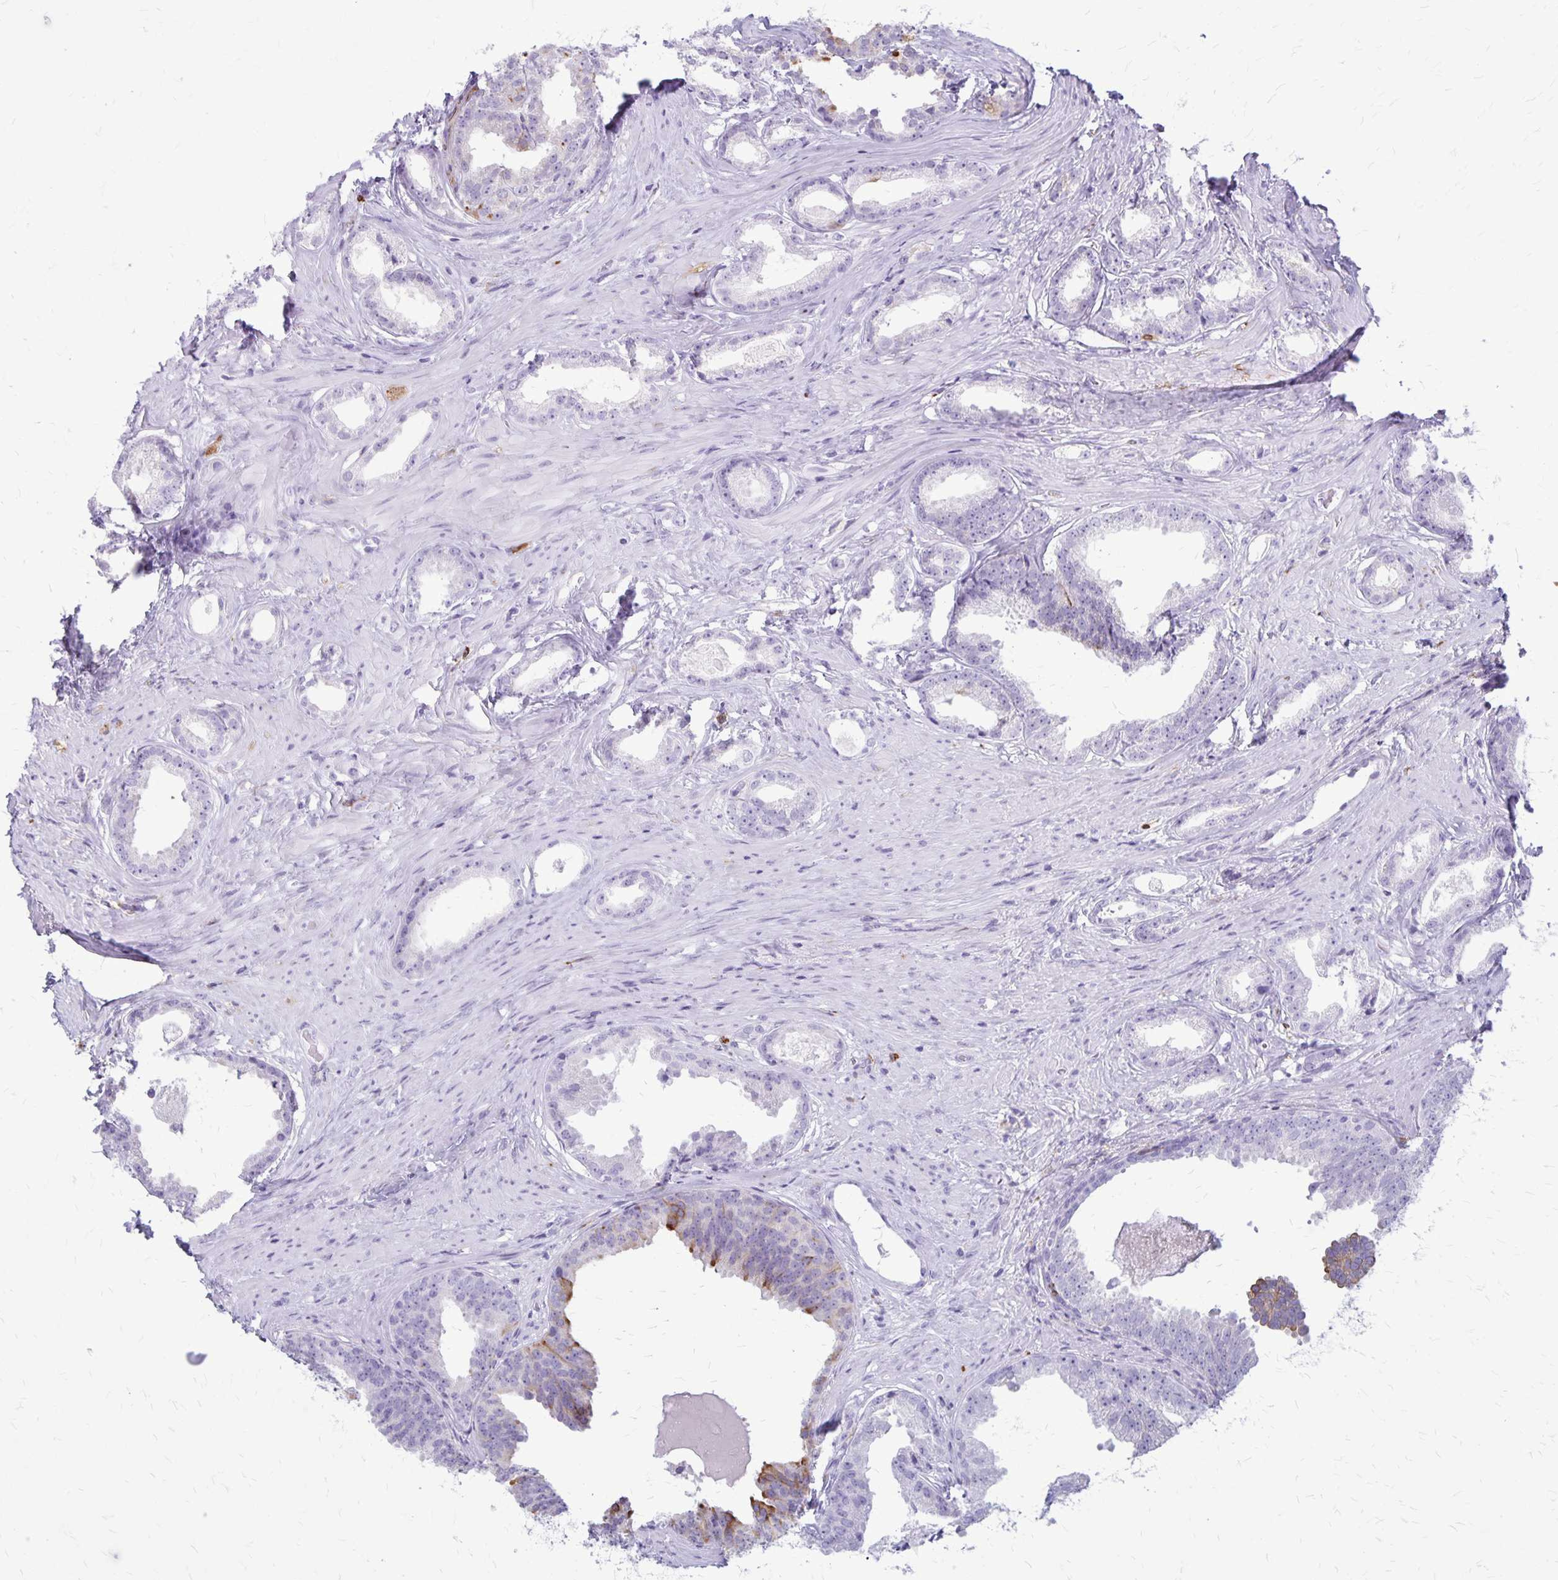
{"staining": {"intensity": "negative", "quantity": "none", "location": "none"}, "tissue": "prostate cancer", "cell_type": "Tumor cells", "image_type": "cancer", "snomed": [{"axis": "morphology", "description": "Adenocarcinoma, Low grade"}, {"axis": "topography", "description": "Prostate"}], "caption": "High magnification brightfield microscopy of prostate cancer (adenocarcinoma (low-grade)) stained with DAB (3,3'-diaminobenzidine) (brown) and counterstained with hematoxylin (blue): tumor cells show no significant staining.", "gene": "RTN1", "patient": {"sex": "male", "age": 65}}